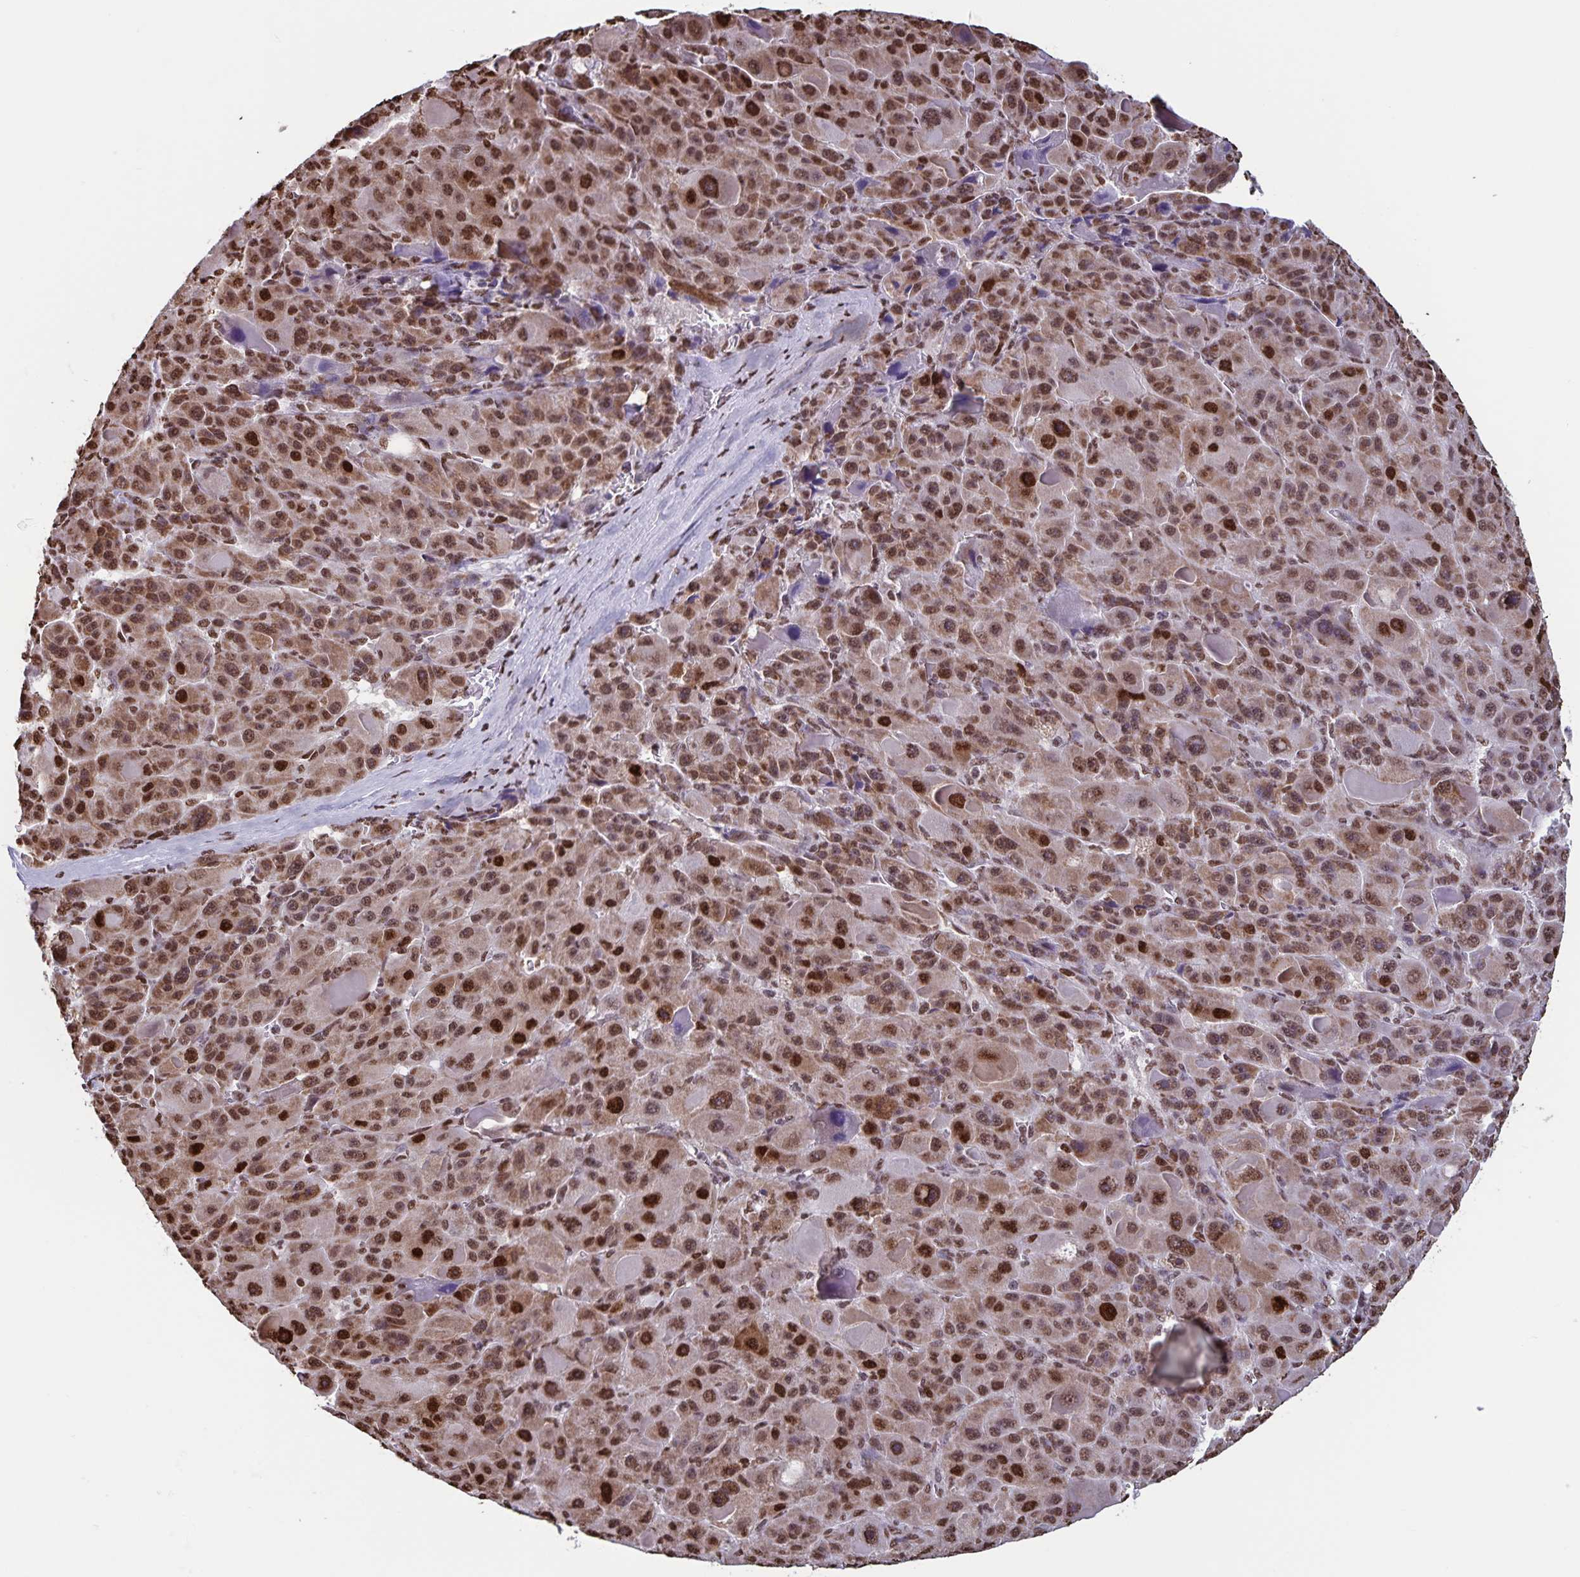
{"staining": {"intensity": "moderate", "quantity": ">75%", "location": "cytoplasmic/membranous,nuclear"}, "tissue": "liver cancer", "cell_type": "Tumor cells", "image_type": "cancer", "snomed": [{"axis": "morphology", "description": "Carcinoma, Hepatocellular, NOS"}, {"axis": "topography", "description": "Liver"}], "caption": "An image showing moderate cytoplasmic/membranous and nuclear positivity in approximately >75% of tumor cells in hepatocellular carcinoma (liver), as visualized by brown immunohistochemical staining.", "gene": "DUT", "patient": {"sex": "male", "age": 76}}